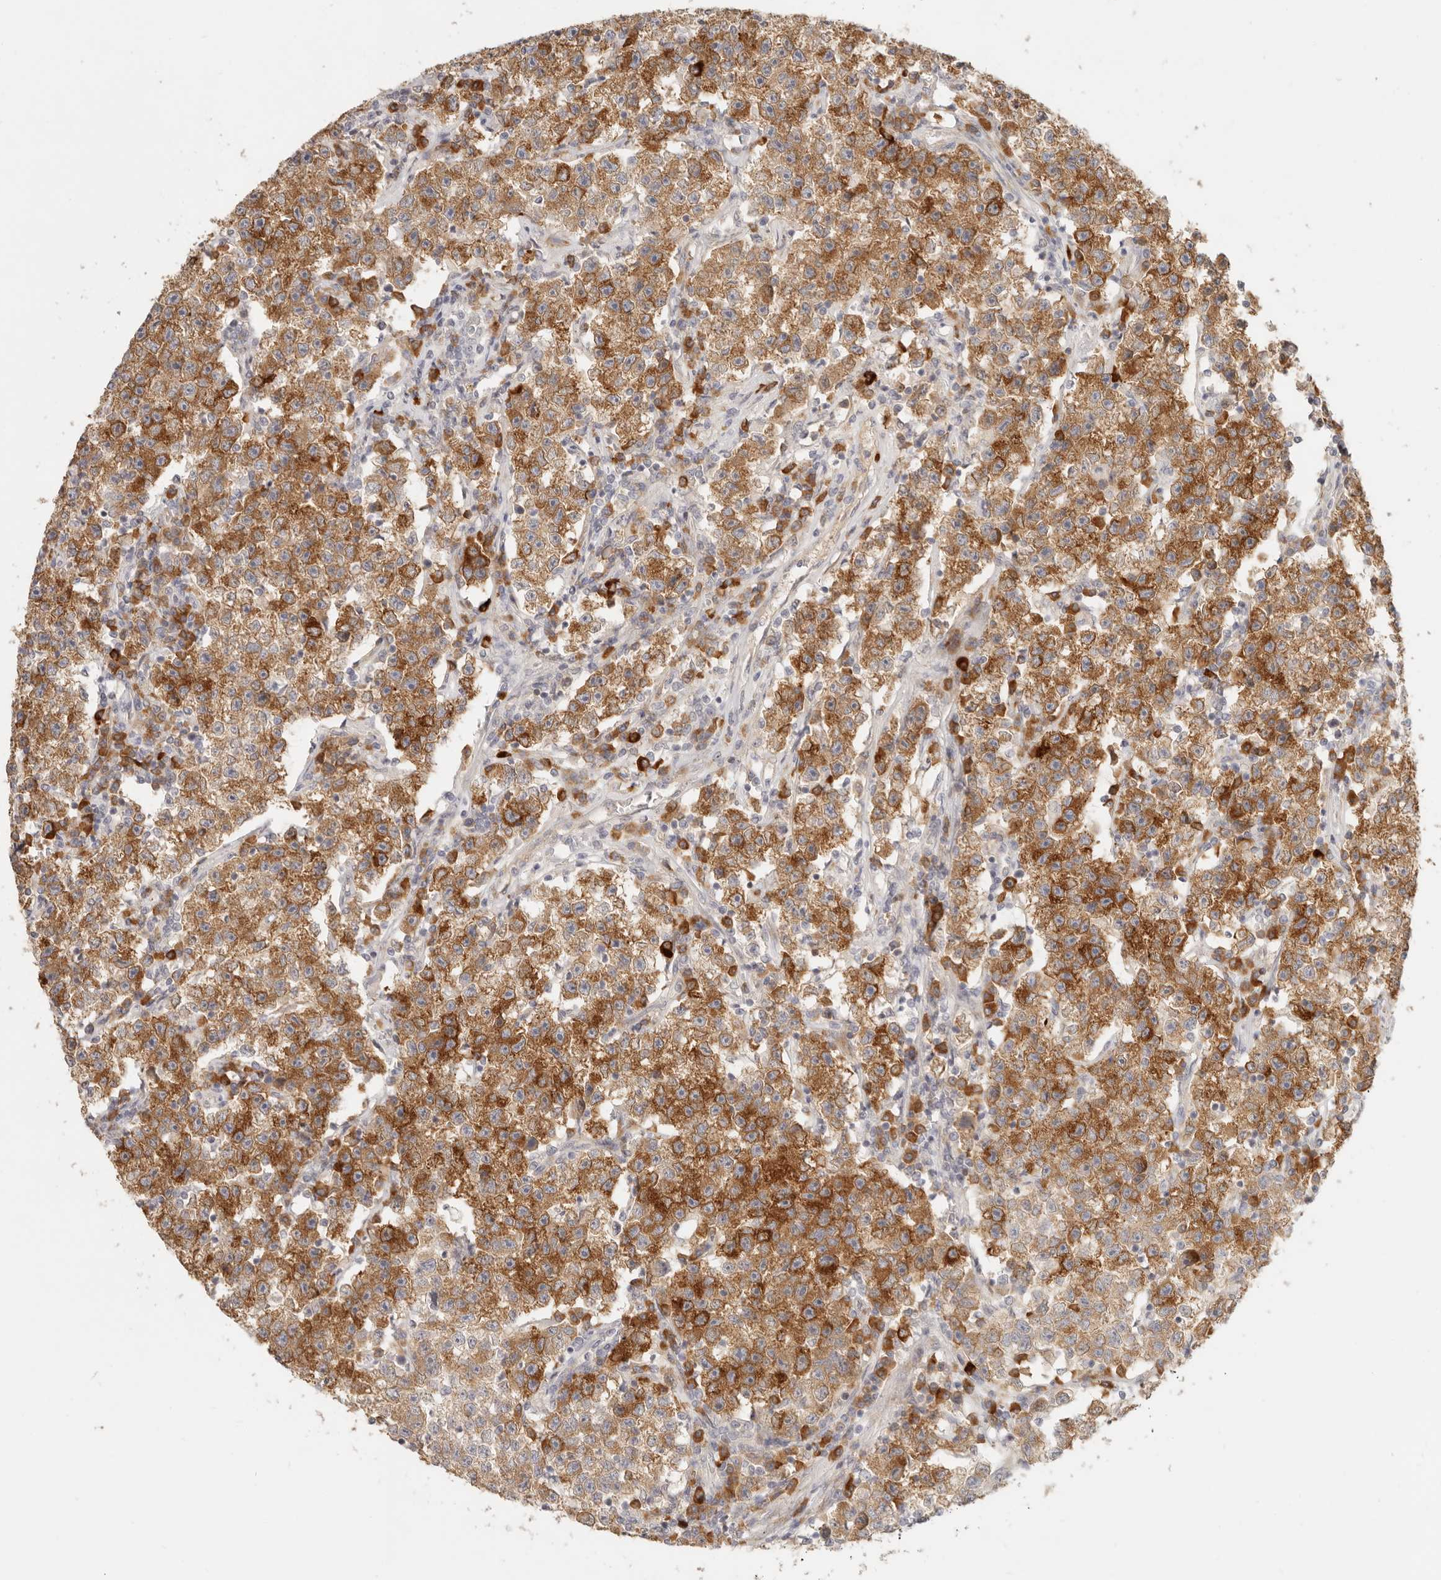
{"staining": {"intensity": "moderate", "quantity": ">75%", "location": "cytoplasmic/membranous"}, "tissue": "testis cancer", "cell_type": "Tumor cells", "image_type": "cancer", "snomed": [{"axis": "morphology", "description": "Seminoma, NOS"}, {"axis": "topography", "description": "Testis"}], "caption": "The image displays immunohistochemical staining of testis cancer (seminoma). There is moderate cytoplasmic/membranous staining is appreciated in approximately >75% of tumor cells. (Stains: DAB (3,3'-diaminobenzidine) in brown, nuclei in blue, Microscopy: brightfield microscopy at high magnification).", "gene": "PABPC4", "patient": {"sex": "male", "age": 22}}